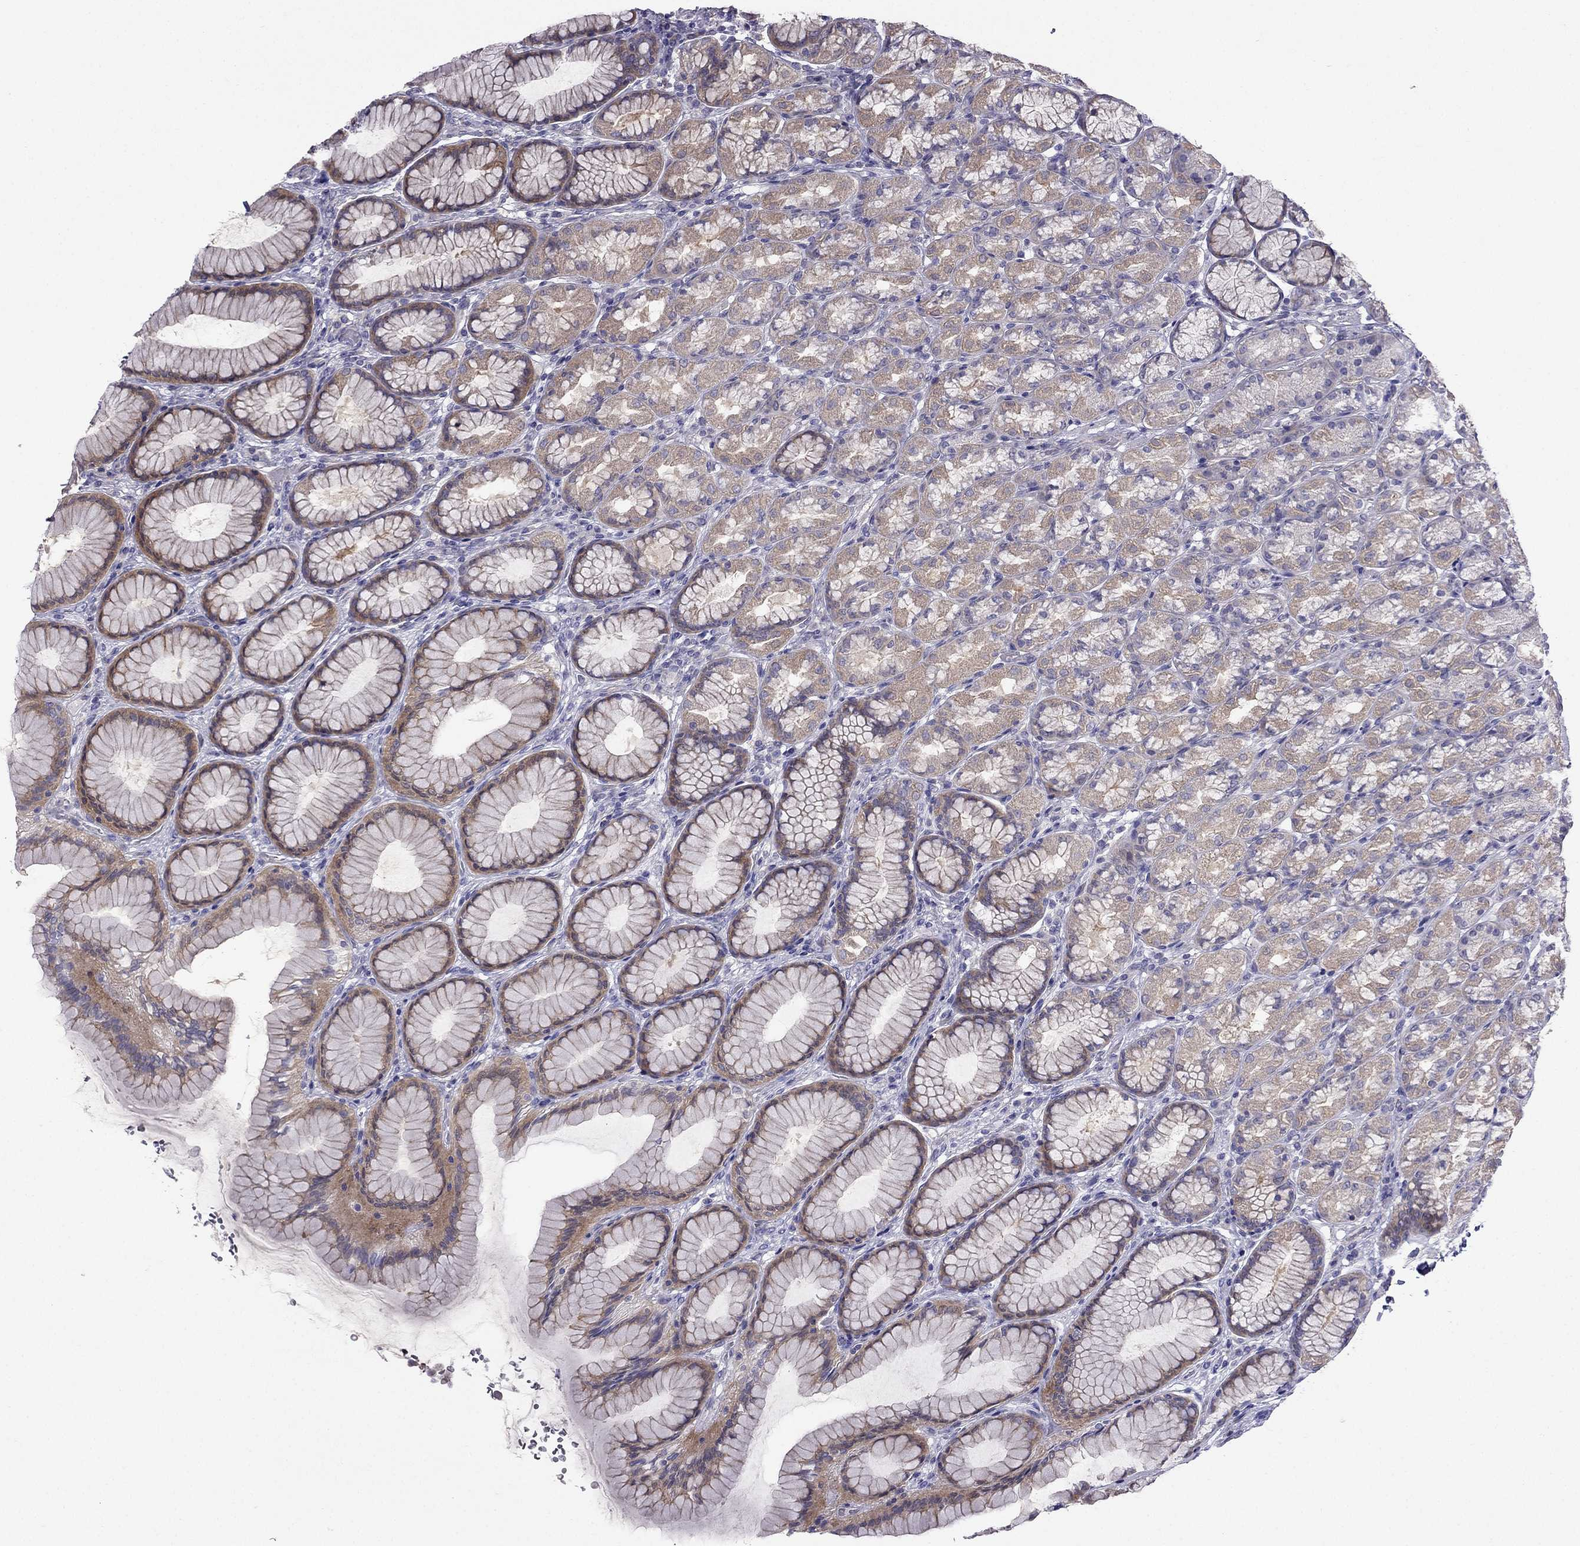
{"staining": {"intensity": "weak", "quantity": ">75%", "location": "cytoplasmic/membranous"}, "tissue": "stomach", "cell_type": "Glandular cells", "image_type": "normal", "snomed": [{"axis": "morphology", "description": "Normal tissue, NOS"}, {"axis": "morphology", "description": "Adenocarcinoma, NOS"}, {"axis": "topography", "description": "Stomach"}], "caption": "Immunohistochemical staining of unremarkable human stomach exhibits >75% levels of weak cytoplasmic/membranous protein positivity in about >75% of glandular cells.", "gene": "AS3MT", "patient": {"sex": "female", "age": 79}}